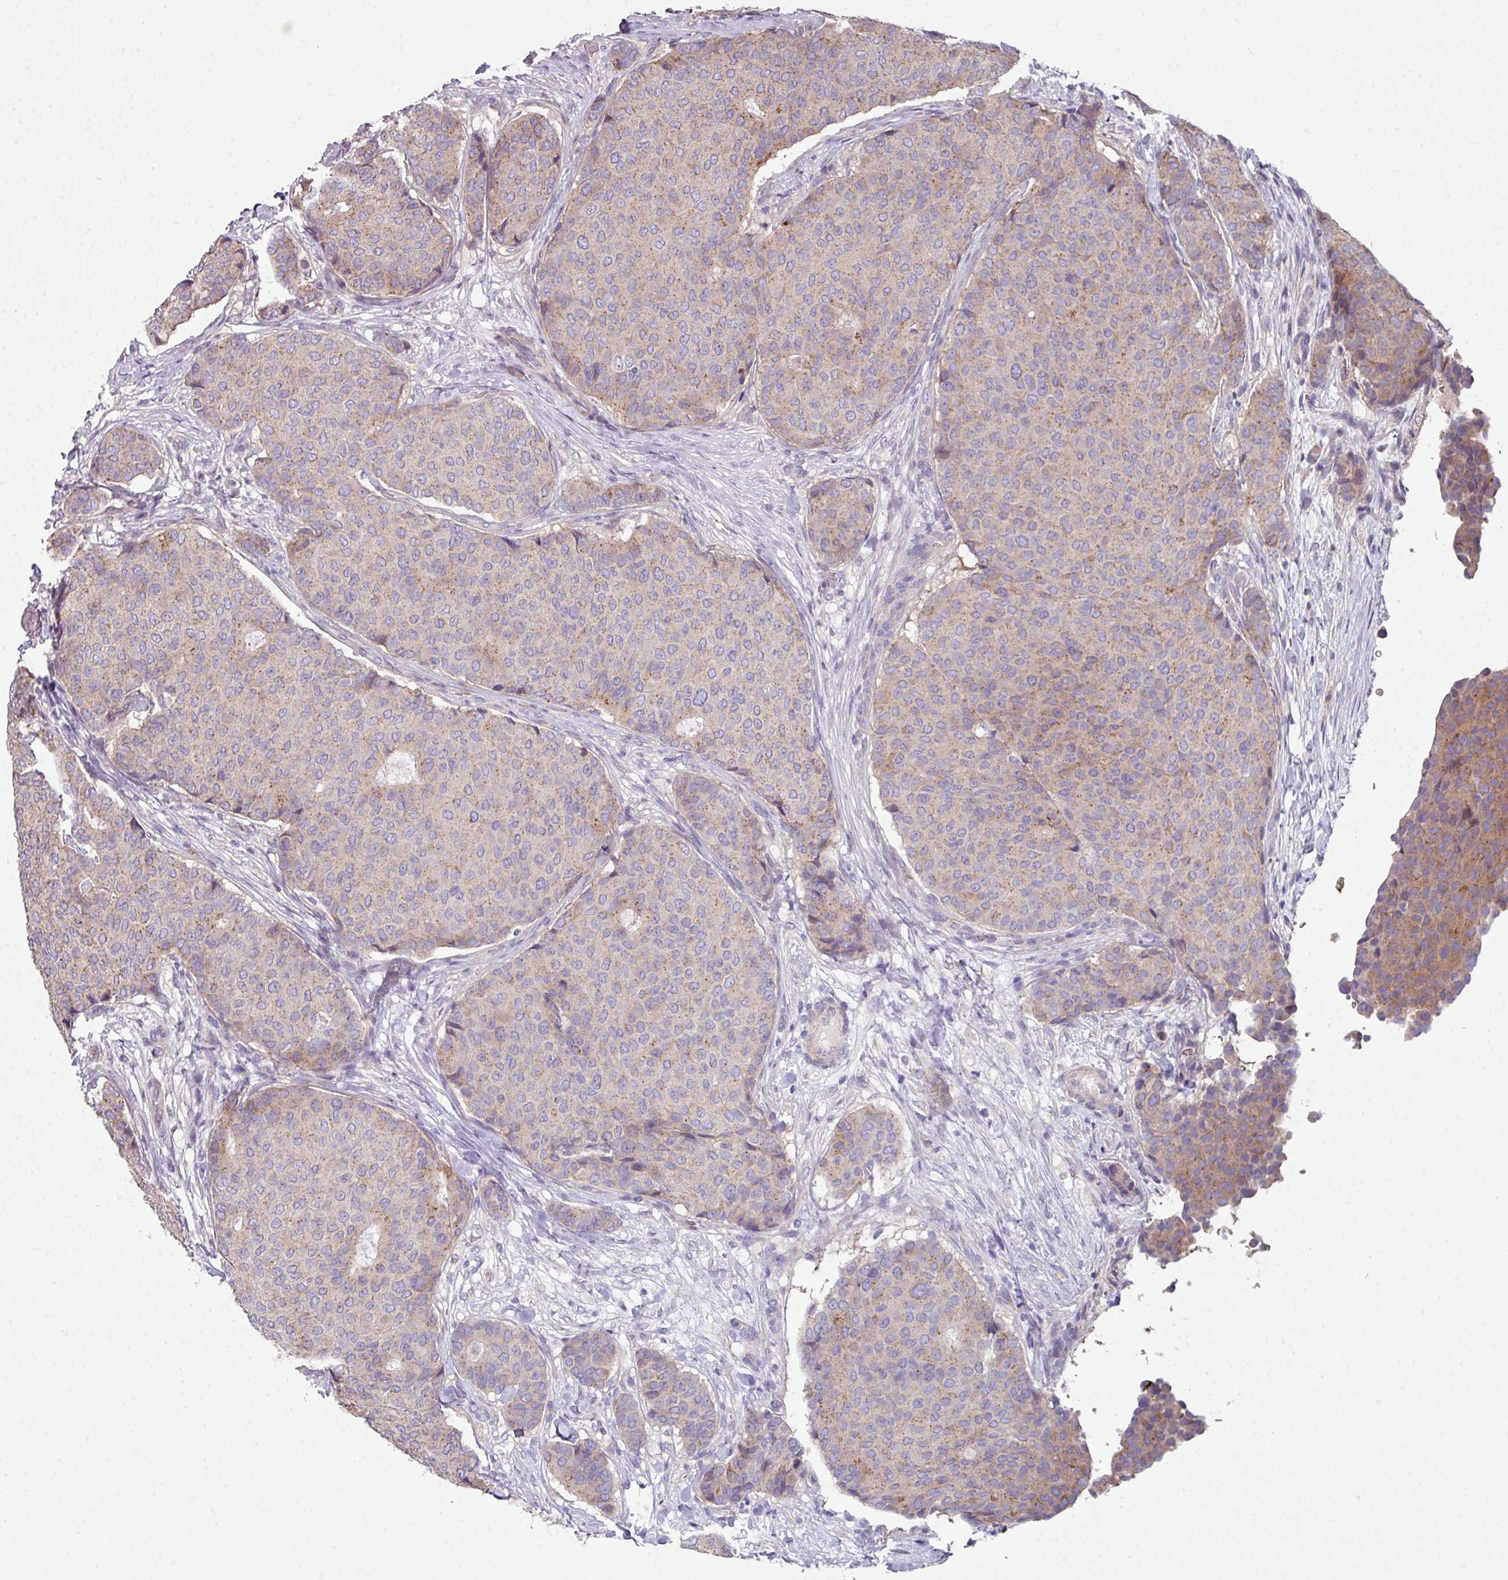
{"staining": {"intensity": "weak", "quantity": "25%-75%", "location": "cytoplasmic/membranous"}, "tissue": "breast cancer", "cell_type": "Tumor cells", "image_type": "cancer", "snomed": [{"axis": "morphology", "description": "Duct carcinoma"}, {"axis": "topography", "description": "Breast"}], "caption": "About 25%-75% of tumor cells in breast cancer demonstrate weak cytoplasmic/membranous protein staining as visualized by brown immunohistochemical staining.", "gene": "LRRC9", "patient": {"sex": "female", "age": 75}}